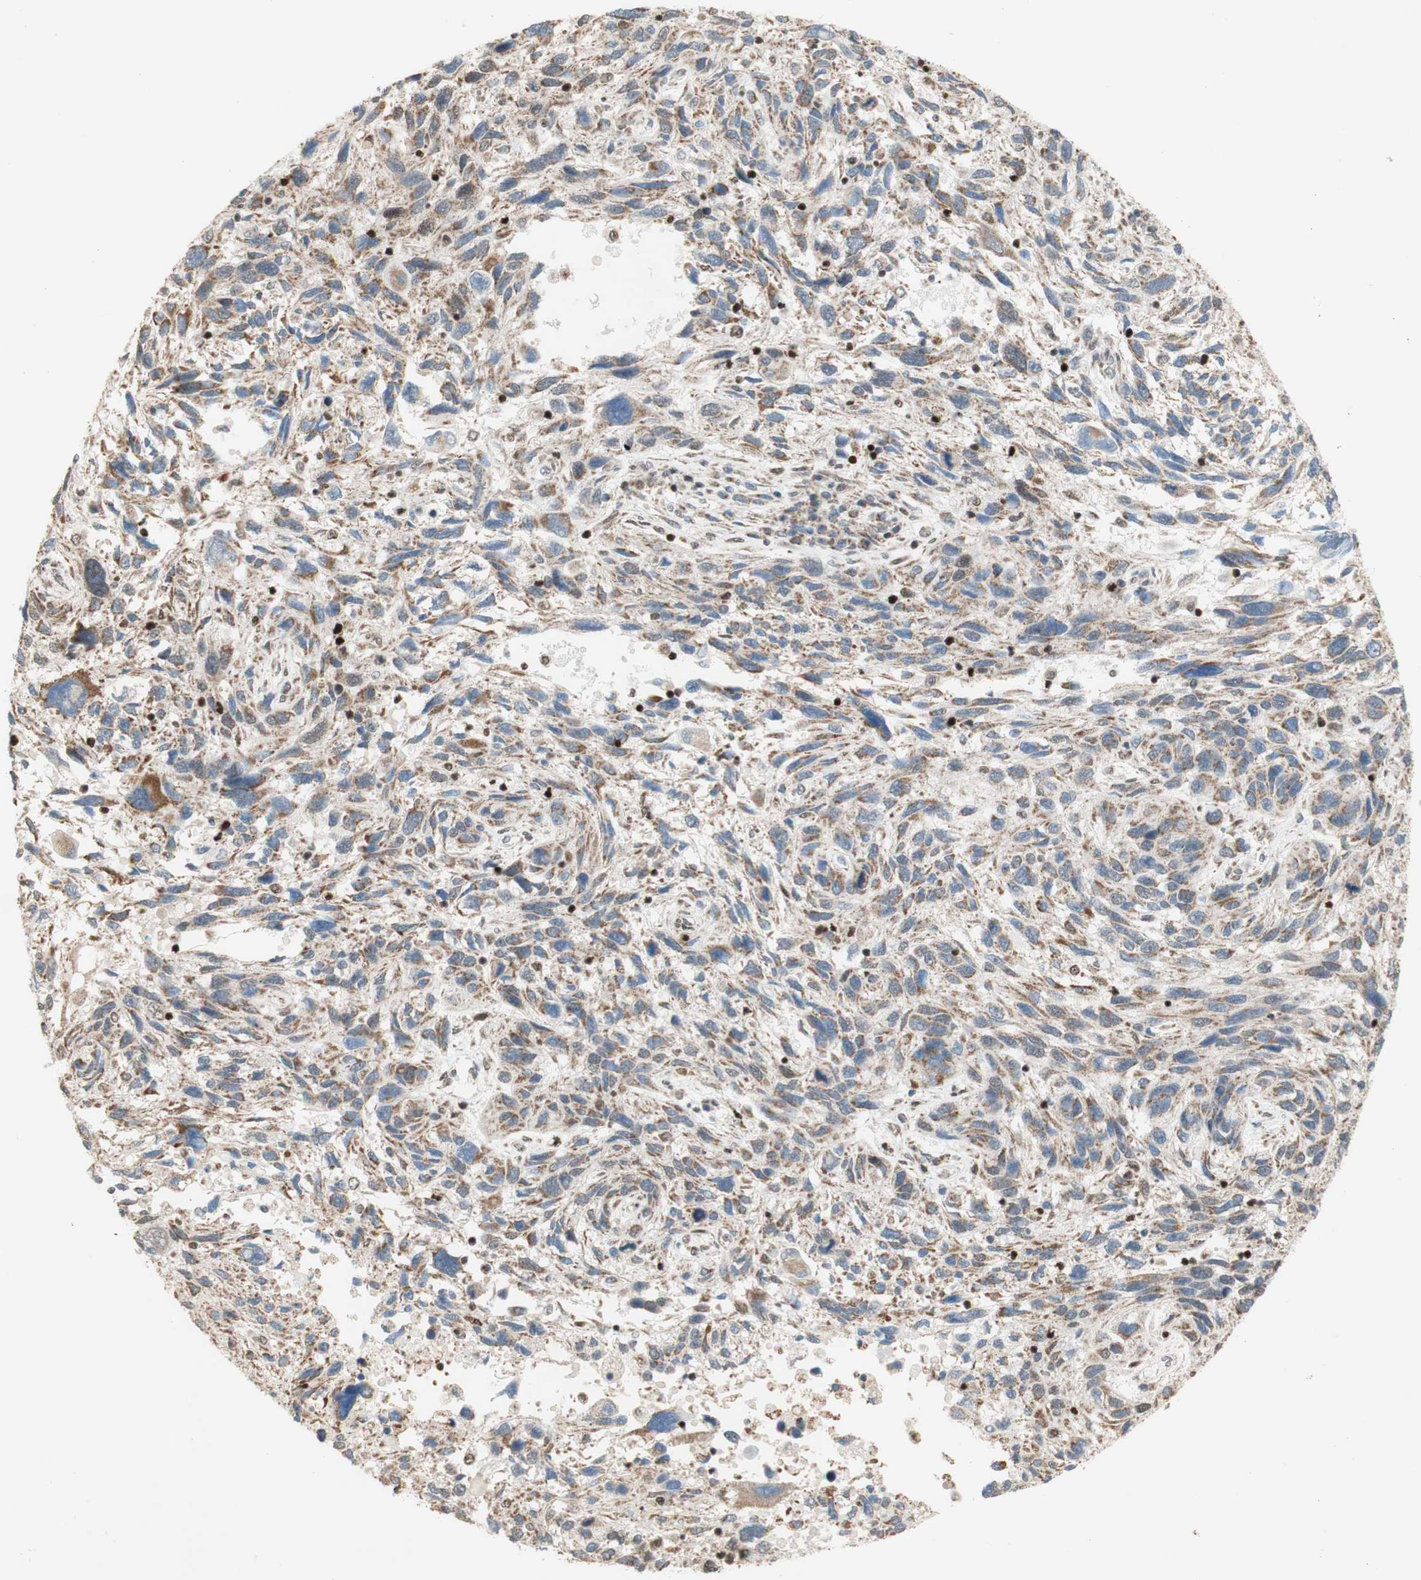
{"staining": {"intensity": "moderate", "quantity": "25%-75%", "location": "cytoplasmic/membranous"}, "tissue": "melanoma", "cell_type": "Tumor cells", "image_type": "cancer", "snomed": [{"axis": "morphology", "description": "Malignant melanoma, NOS"}, {"axis": "topography", "description": "Skin"}], "caption": "Protein expression by immunohistochemistry exhibits moderate cytoplasmic/membranous positivity in approximately 25%-75% of tumor cells in malignant melanoma.", "gene": "DNMT3A", "patient": {"sex": "male", "age": 53}}